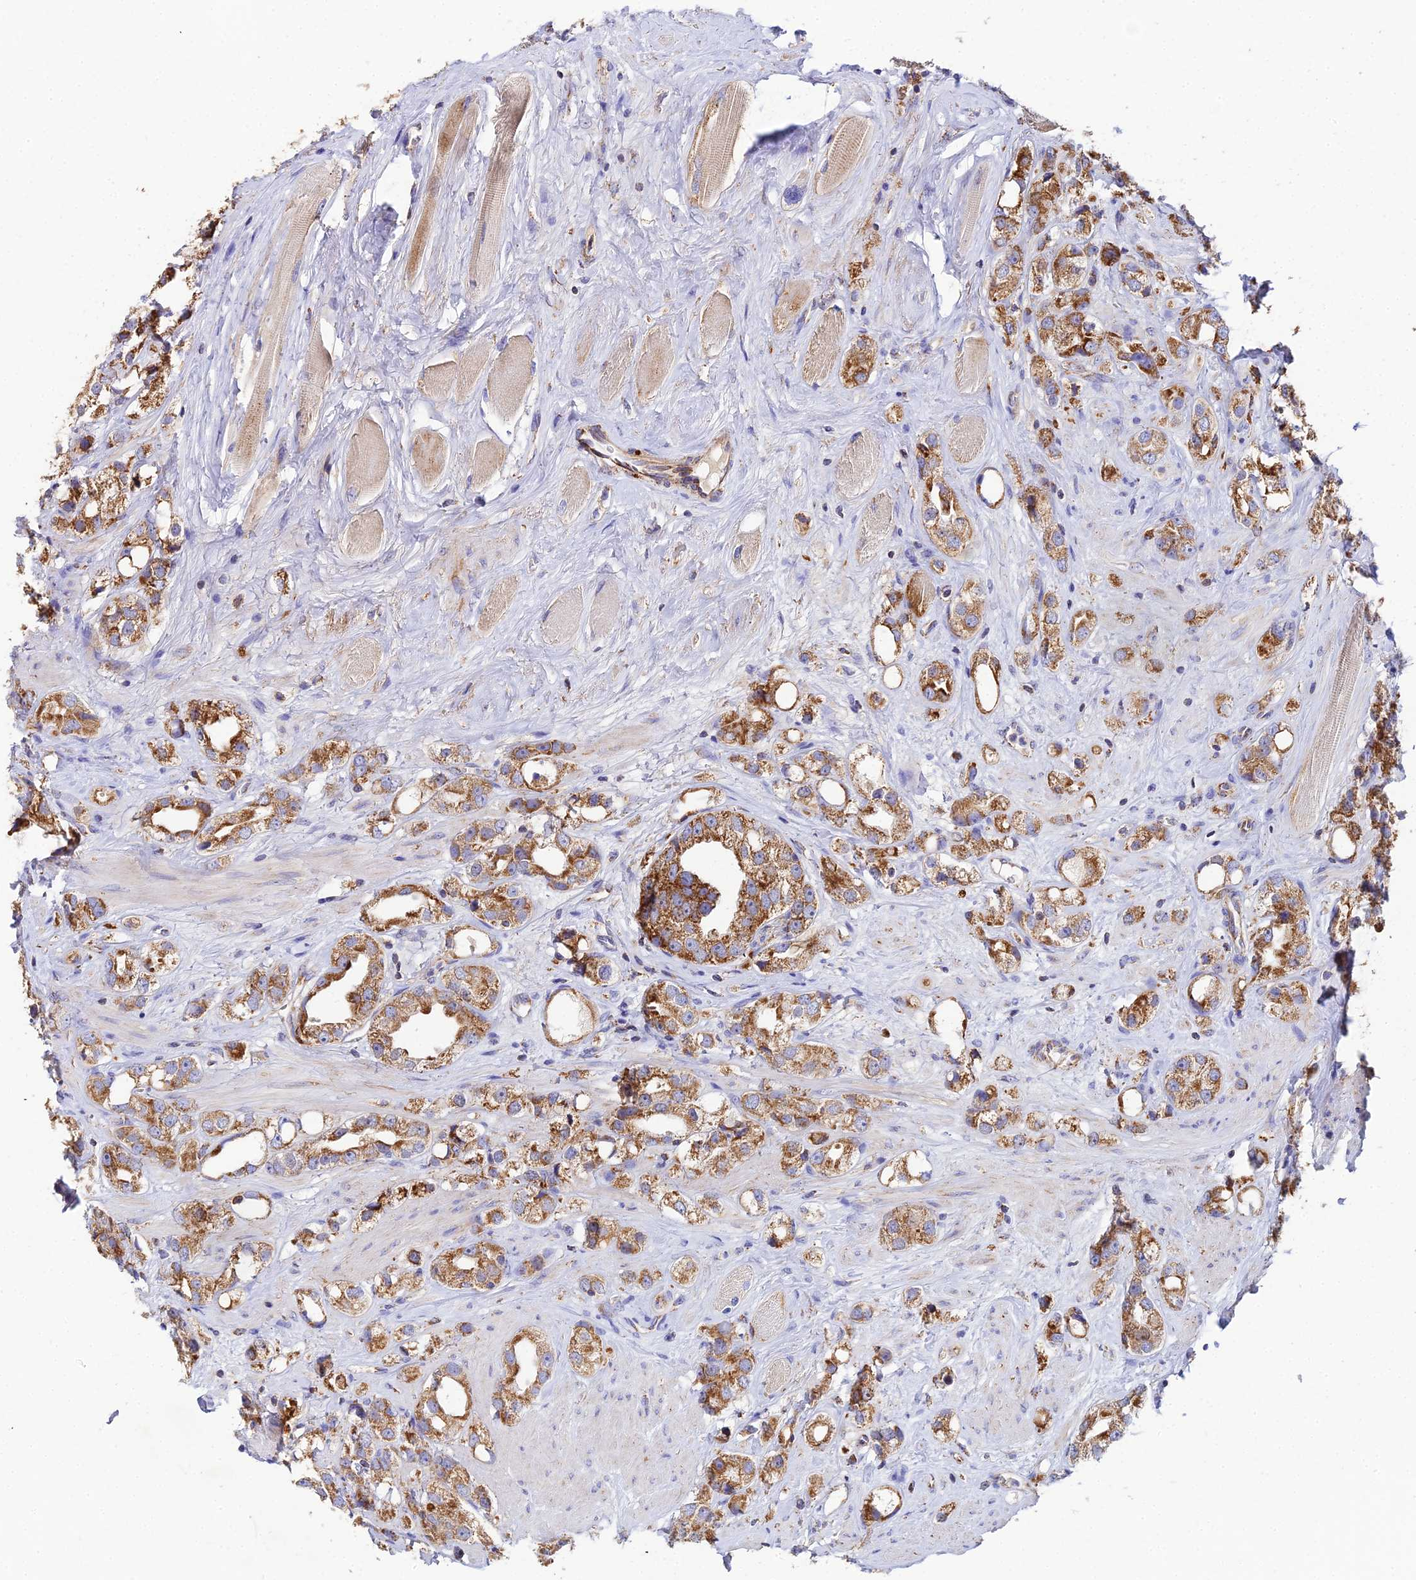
{"staining": {"intensity": "moderate", "quantity": ">75%", "location": "cytoplasmic/membranous"}, "tissue": "prostate cancer", "cell_type": "Tumor cells", "image_type": "cancer", "snomed": [{"axis": "morphology", "description": "Adenocarcinoma, NOS"}, {"axis": "topography", "description": "Prostate"}], "caption": "Immunohistochemistry (IHC) staining of prostate cancer (adenocarcinoma), which demonstrates medium levels of moderate cytoplasmic/membranous staining in about >75% of tumor cells indicating moderate cytoplasmic/membranous protein expression. The staining was performed using DAB (3,3'-diaminobenzidine) (brown) for protein detection and nuclei were counterstained in hematoxylin (blue).", "gene": "NIPSNAP3A", "patient": {"sex": "male", "age": 79}}